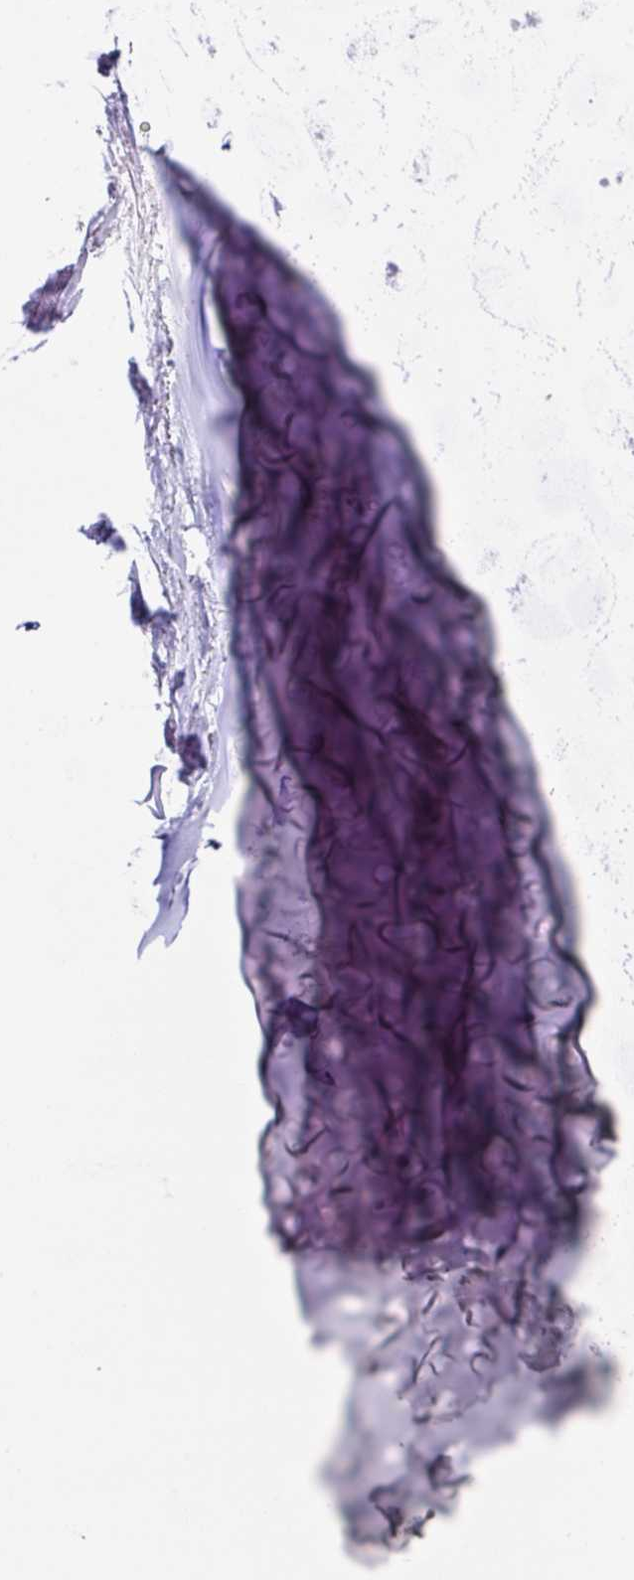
{"staining": {"intensity": "negative", "quantity": "none", "location": "none"}, "tissue": "soft tissue", "cell_type": "Chondrocytes", "image_type": "normal", "snomed": [{"axis": "morphology", "description": "Normal tissue, NOS"}, {"axis": "topography", "description": "Cartilage tissue"}, {"axis": "topography", "description": "Bronchus"}, {"axis": "topography", "description": "Peripheral nerve tissue"}], "caption": "Immunohistochemistry of normal soft tissue reveals no expression in chondrocytes.", "gene": "SH2D3C", "patient": {"sex": "female", "age": 59}}